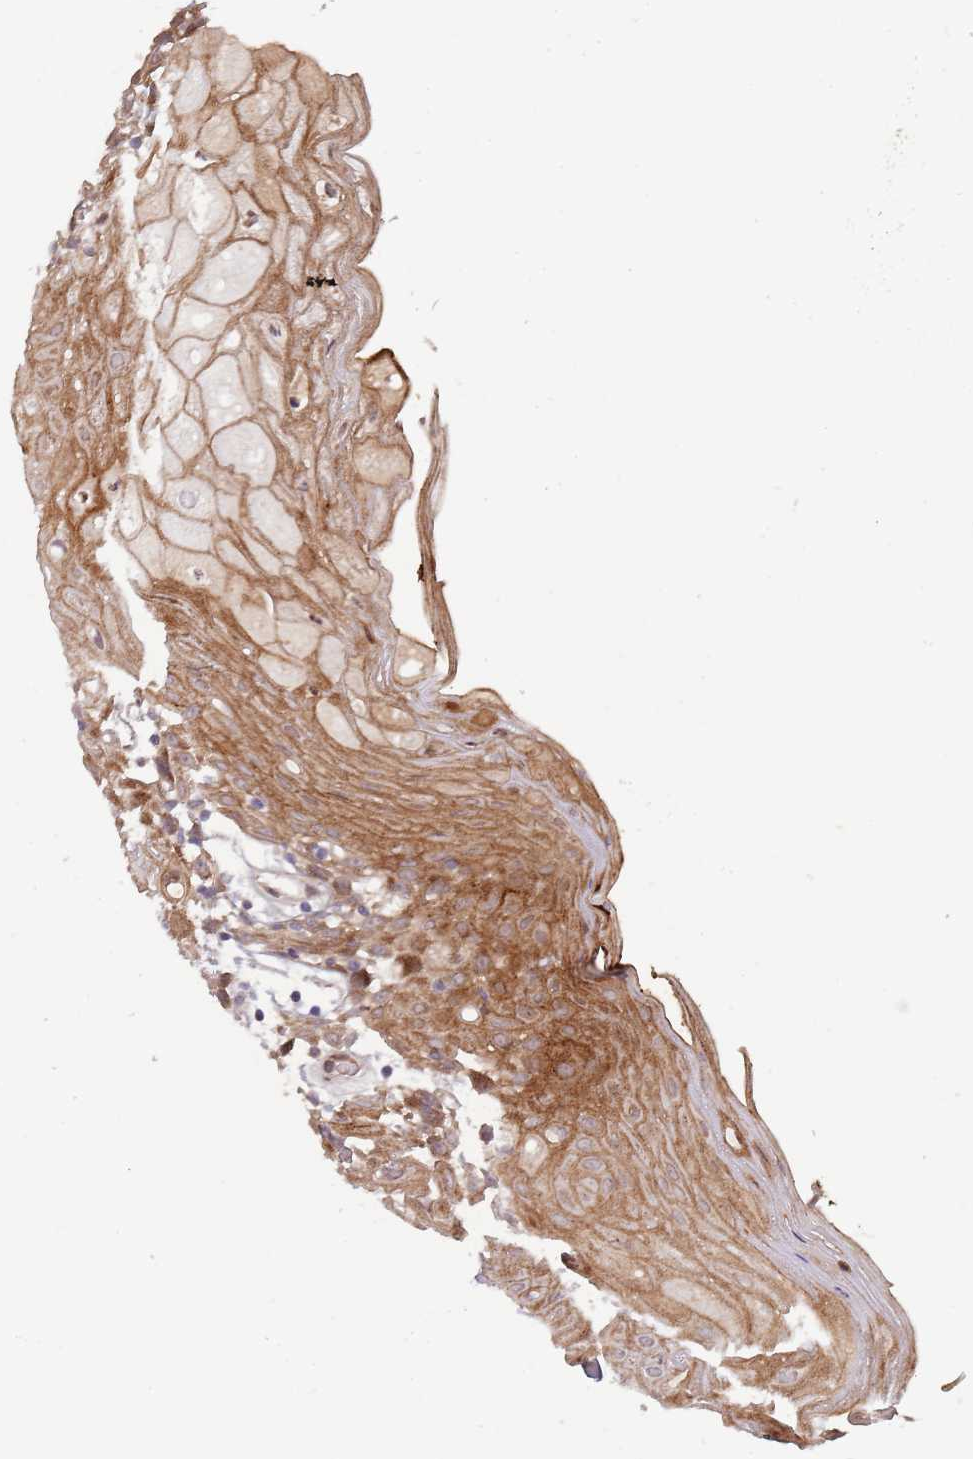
{"staining": {"intensity": "strong", "quantity": ">75%", "location": "cytoplasmic/membranous,nuclear"}, "tissue": "oral mucosa", "cell_type": "Squamous epithelial cells", "image_type": "normal", "snomed": [{"axis": "morphology", "description": "Normal tissue, NOS"}, {"axis": "topography", "description": "Oral tissue"}, {"axis": "topography", "description": "Tounge, NOS"}], "caption": "Benign oral mucosa was stained to show a protein in brown. There is high levels of strong cytoplasmic/membranous,nuclear expression in about >75% of squamous epithelial cells.", "gene": "NT5DC4", "patient": {"sex": "female", "age": 59}}